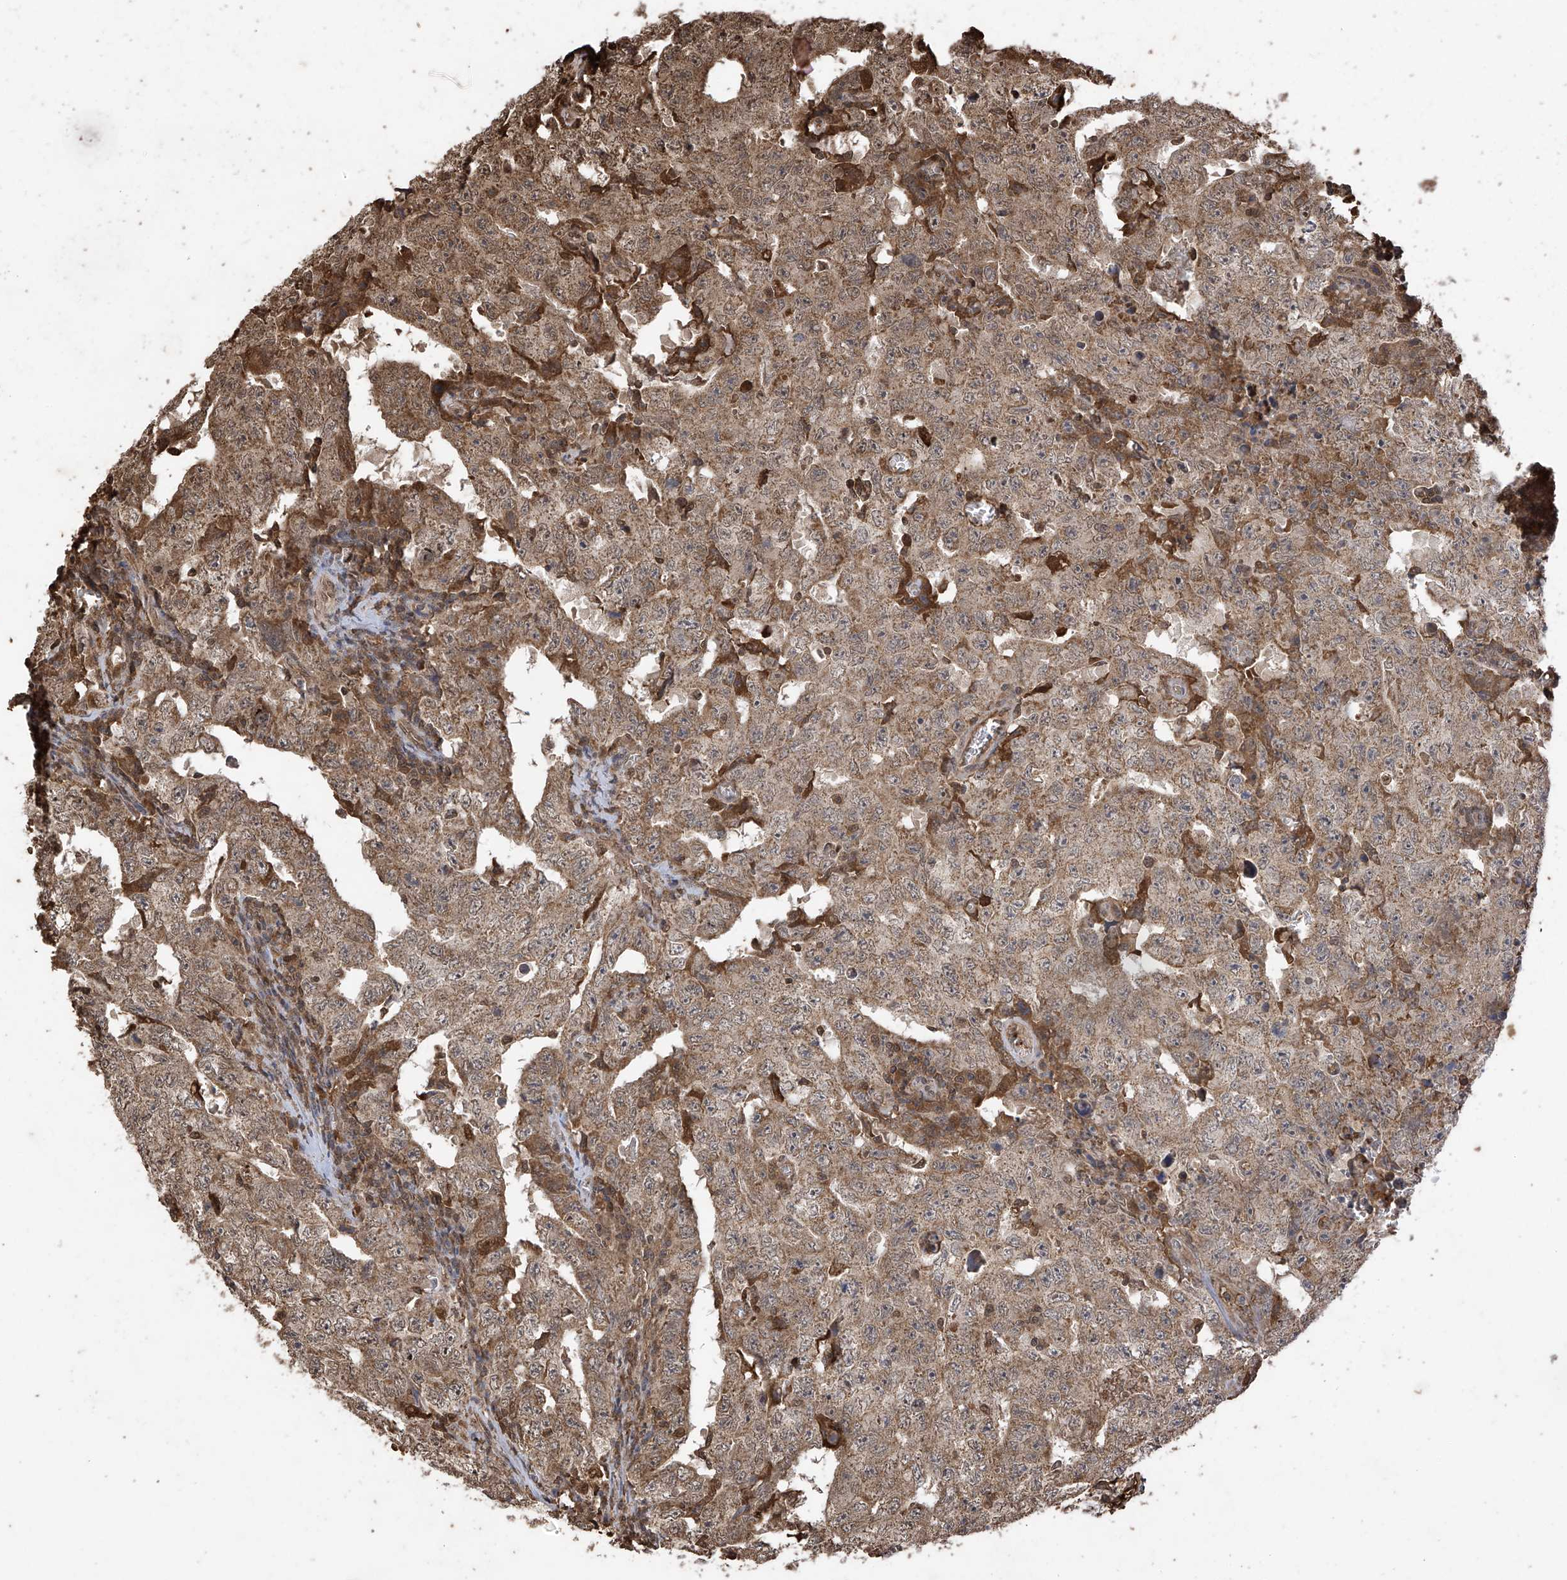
{"staining": {"intensity": "moderate", "quantity": ">75%", "location": "cytoplasmic/membranous"}, "tissue": "testis cancer", "cell_type": "Tumor cells", "image_type": "cancer", "snomed": [{"axis": "morphology", "description": "Carcinoma, Embryonal, NOS"}, {"axis": "topography", "description": "Testis"}], "caption": "Immunohistochemistry (IHC) histopathology image of human testis cancer stained for a protein (brown), which reveals medium levels of moderate cytoplasmic/membranous expression in about >75% of tumor cells.", "gene": "PNPT1", "patient": {"sex": "male", "age": 26}}